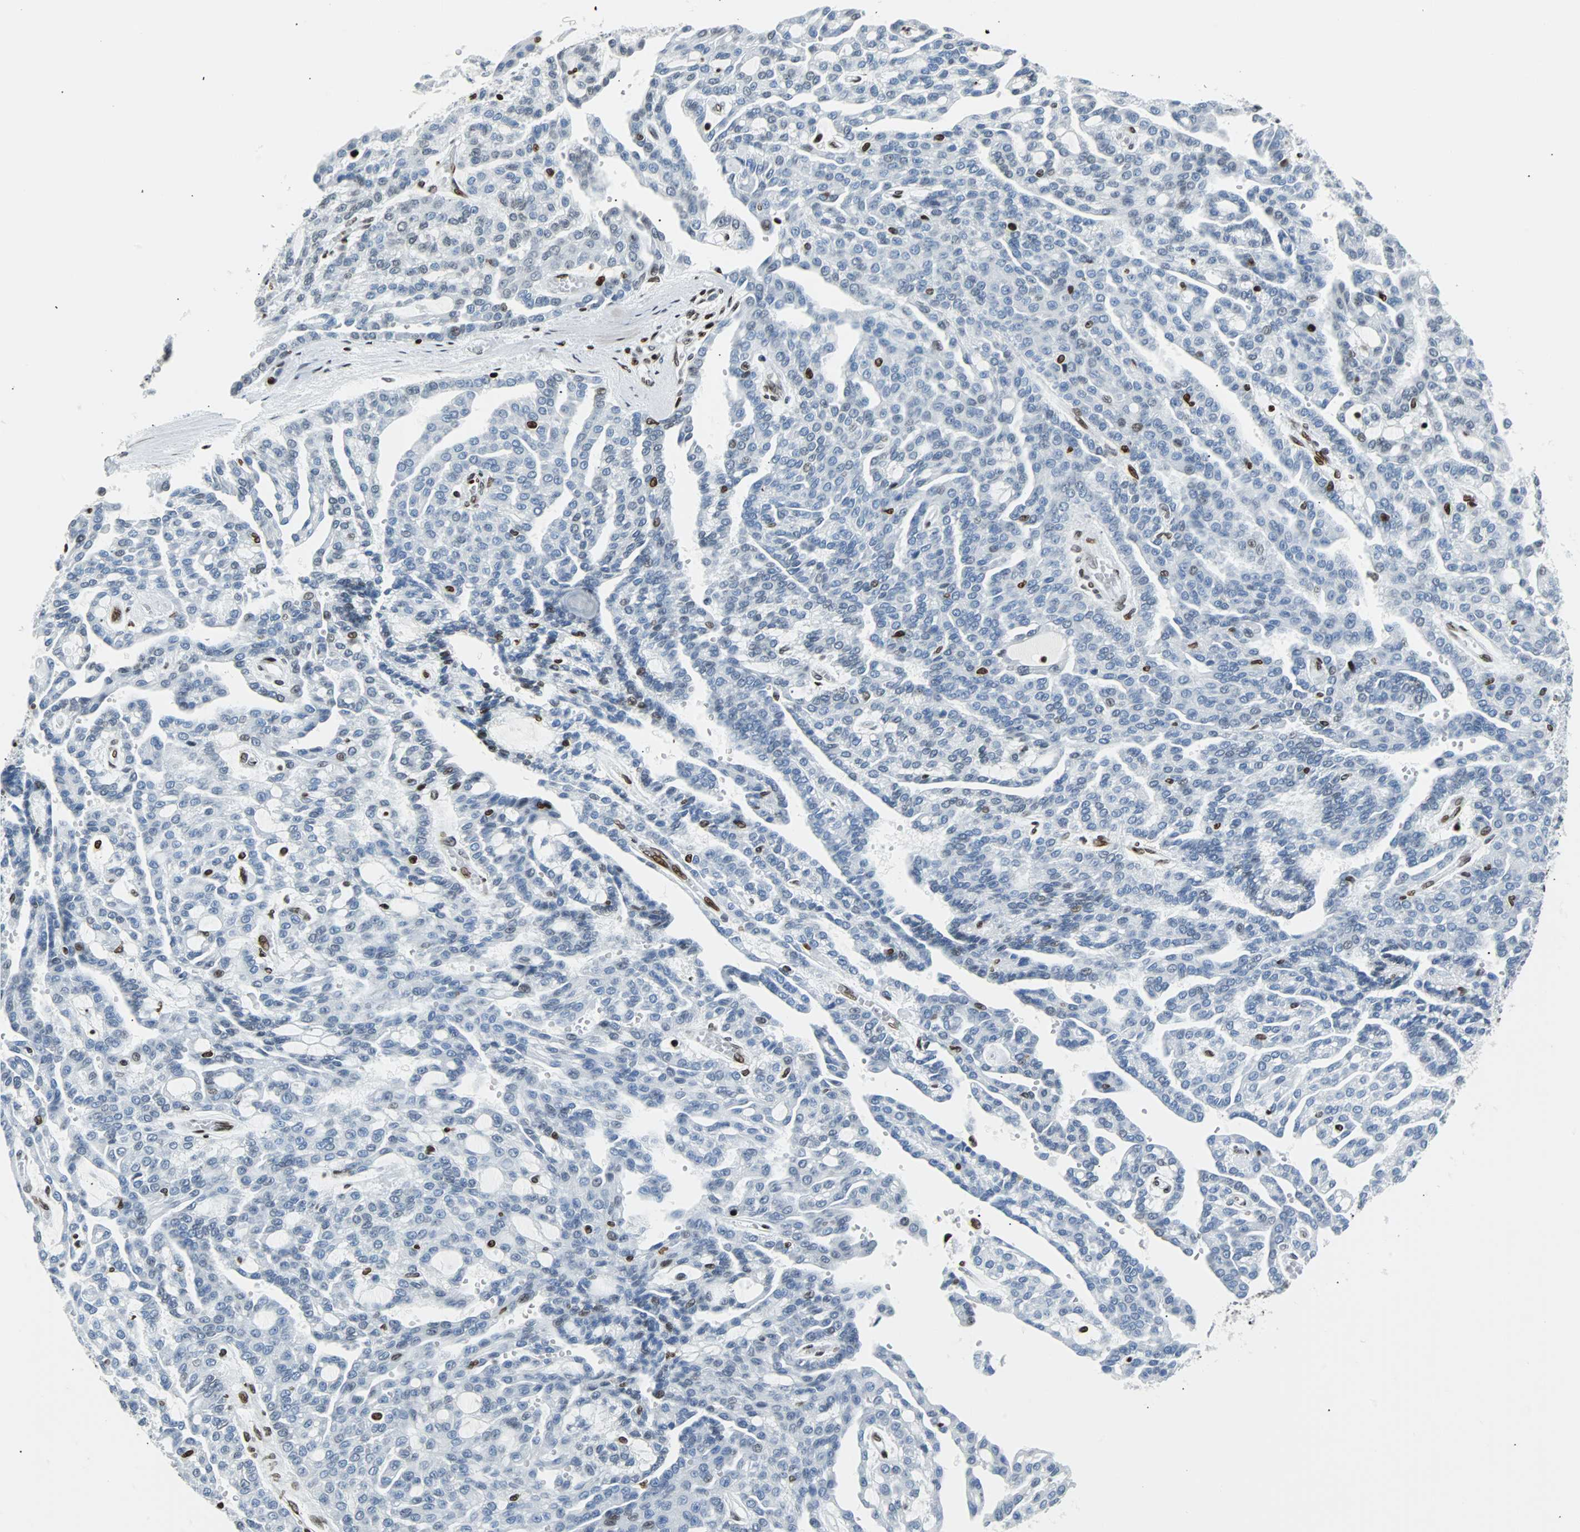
{"staining": {"intensity": "negative", "quantity": "none", "location": "none"}, "tissue": "renal cancer", "cell_type": "Tumor cells", "image_type": "cancer", "snomed": [{"axis": "morphology", "description": "Adenocarcinoma, NOS"}, {"axis": "topography", "description": "Kidney"}], "caption": "Renal cancer was stained to show a protein in brown. There is no significant positivity in tumor cells. (Stains: DAB immunohistochemistry (IHC) with hematoxylin counter stain, Microscopy: brightfield microscopy at high magnification).", "gene": "ZNF131", "patient": {"sex": "male", "age": 63}}